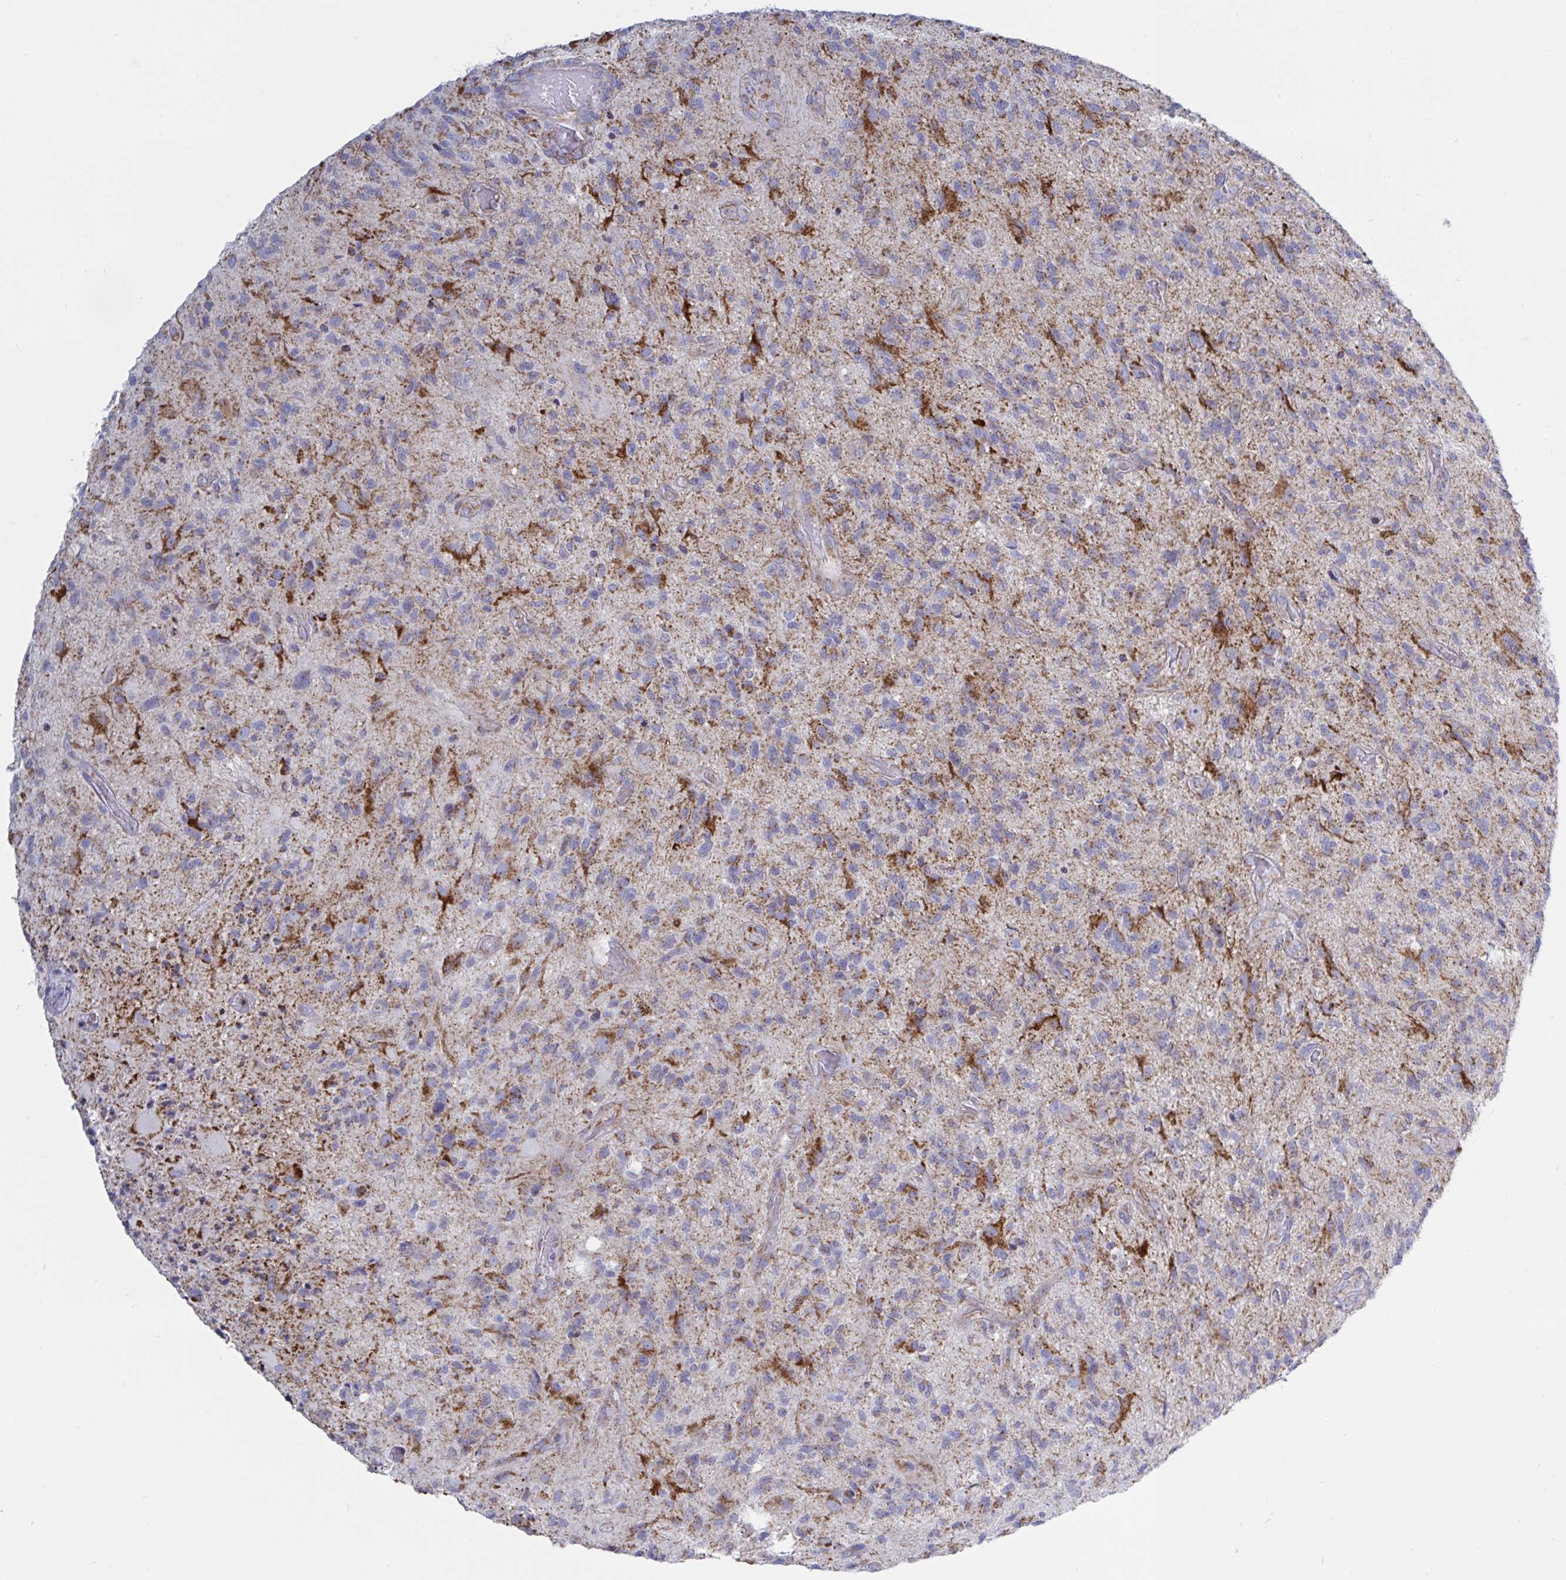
{"staining": {"intensity": "moderate", "quantity": "<25%", "location": "cytoplasmic/membranous"}, "tissue": "glioma", "cell_type": "Tumor cells", "image_type": "cancer", "snomed": [{"axis": "morphology", "description": "Glioma, malignant, High grade"}, {"axis": "topography", "description": "Brain"}], "caption": "Immunohistochemical staining of human malignant high-grade glioma displays moderate cytoplasmic/membranous protein positivity in about <25% of tumor cells. (brown staining indicates protein expression, while blue staining denotes nuclei).", "gene": "HSPE1", "patient": {"sex": "male", "age": 67}}